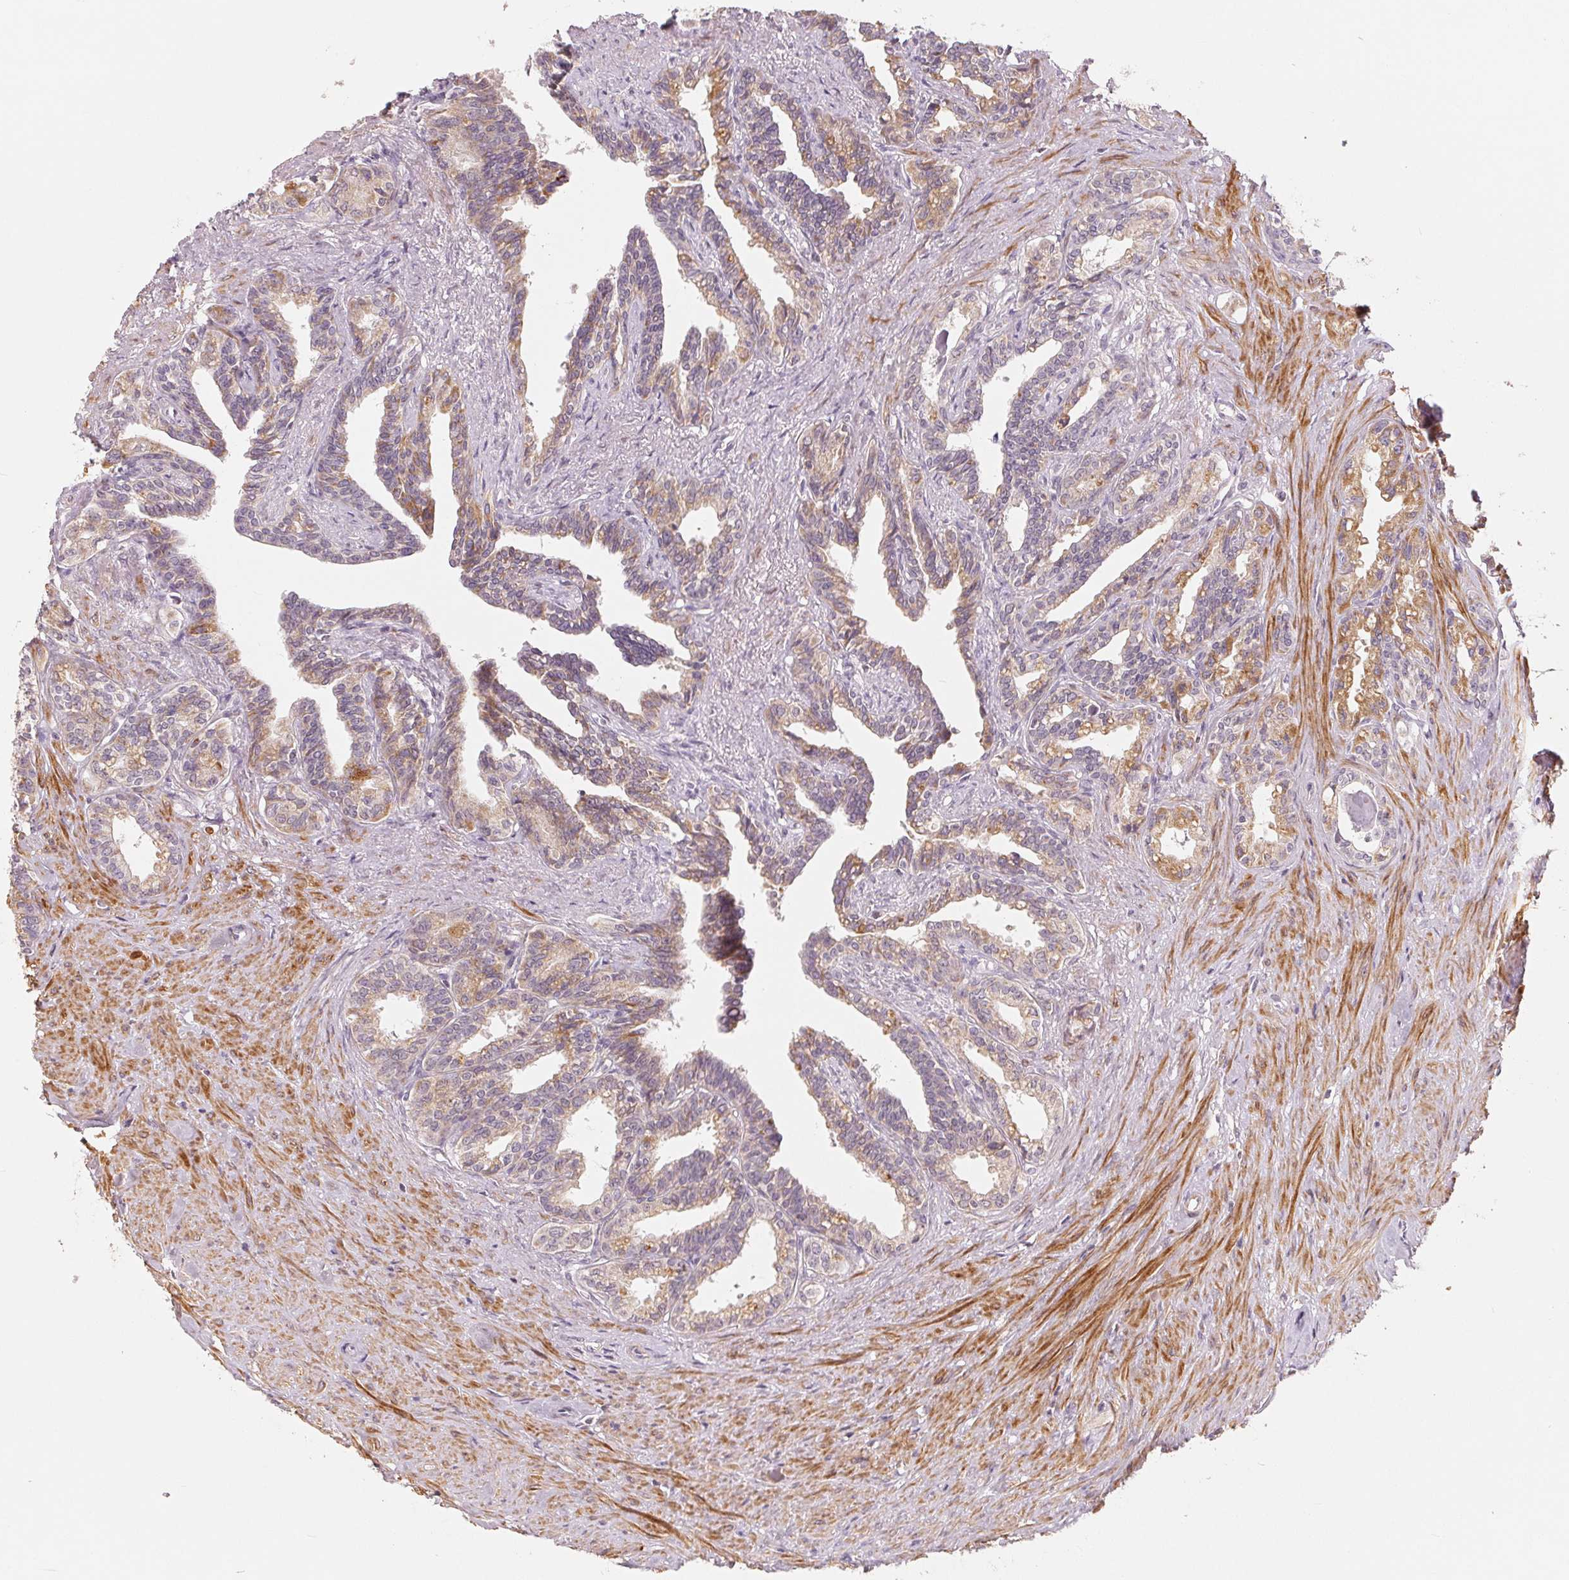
{"staining": {"intensity": "weak", "quantity": "25%-75%", "location": "cytoplasmic/membranous"}, "tissue": "seminal vesicle", "cell_type": "Glandular cells", "image_type": "normal", "snomed": [{"axis": "morphology", "description": "Normal tissue, NOS"}, {"axis": "morphology", "description": "Urothelial carcinoma, NOS"}, {"axis": "topography", "description": "Urinary bladder"}, {"axis": "topography", "description": "Seminal veicle"}], "caption": "IHC (DAB (3,3'-diaminobenzidine)) staining of unremarkable human seminal vesicle demonstrates weak cytoplasmic/membranous protein expression in about 25%-75% of glandular cells. (IHC, brightfield microscopy, high magnification).", "gene": "GHITM", "patient": {"sex": "male", "age": 76}}